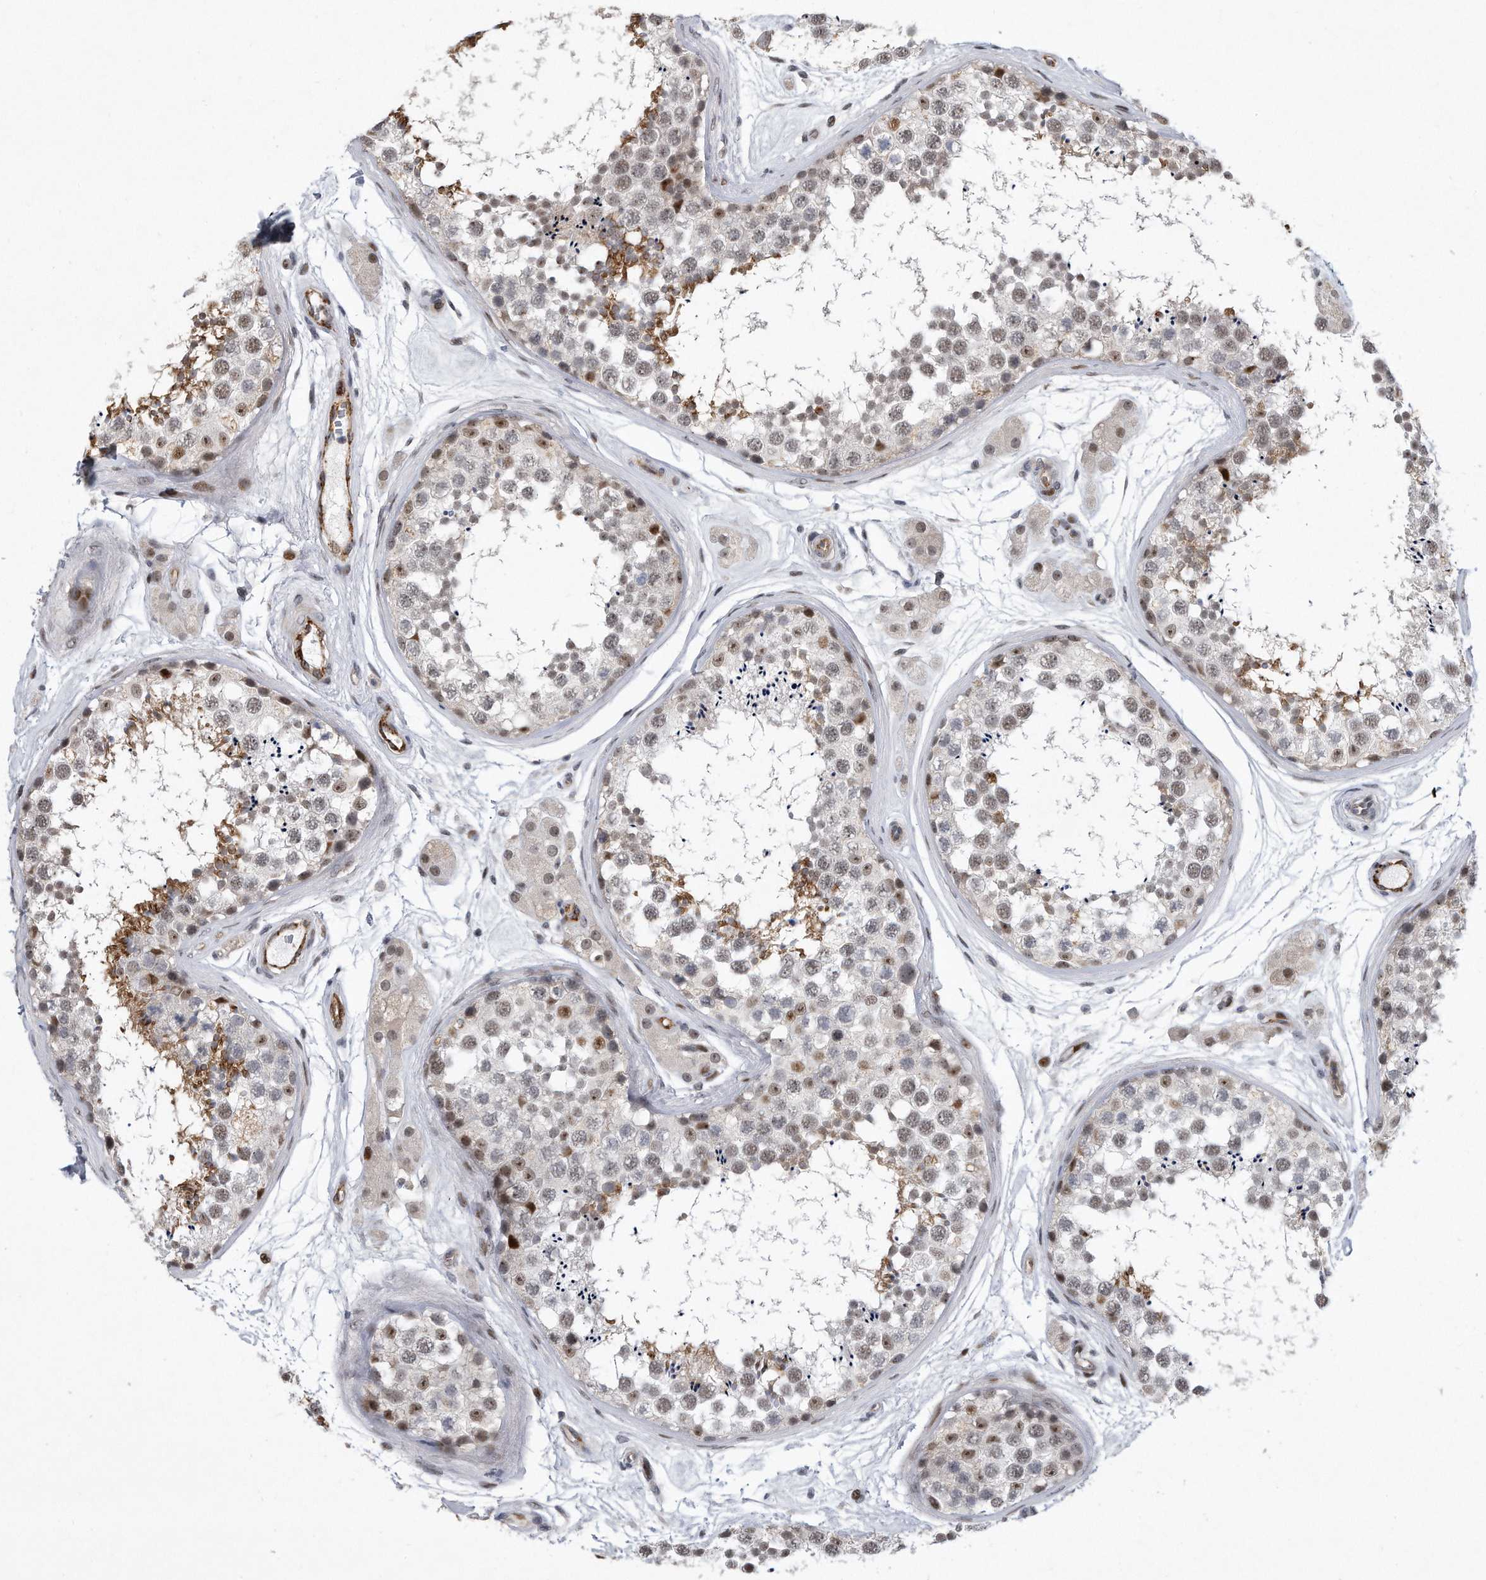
{"staining": {"intensity": "moderate", "quantity": "<25%", "location": "nuclear"}, "tissue": "testis", "cell_type": "Cells in seminiferous ducts", "image_type": "normal", "snomed": [{"axis": "morphology", "description": "Normal tissue, NOS"}, {"axis": "topography", "description": "Testis"}], "caption": "Moderate nuclear expression is present in approximately <25% of cells in seminiferous ducts in normal testis.", "gene": "PGBD2", "patient": {"sex": "male", "age": 56}}